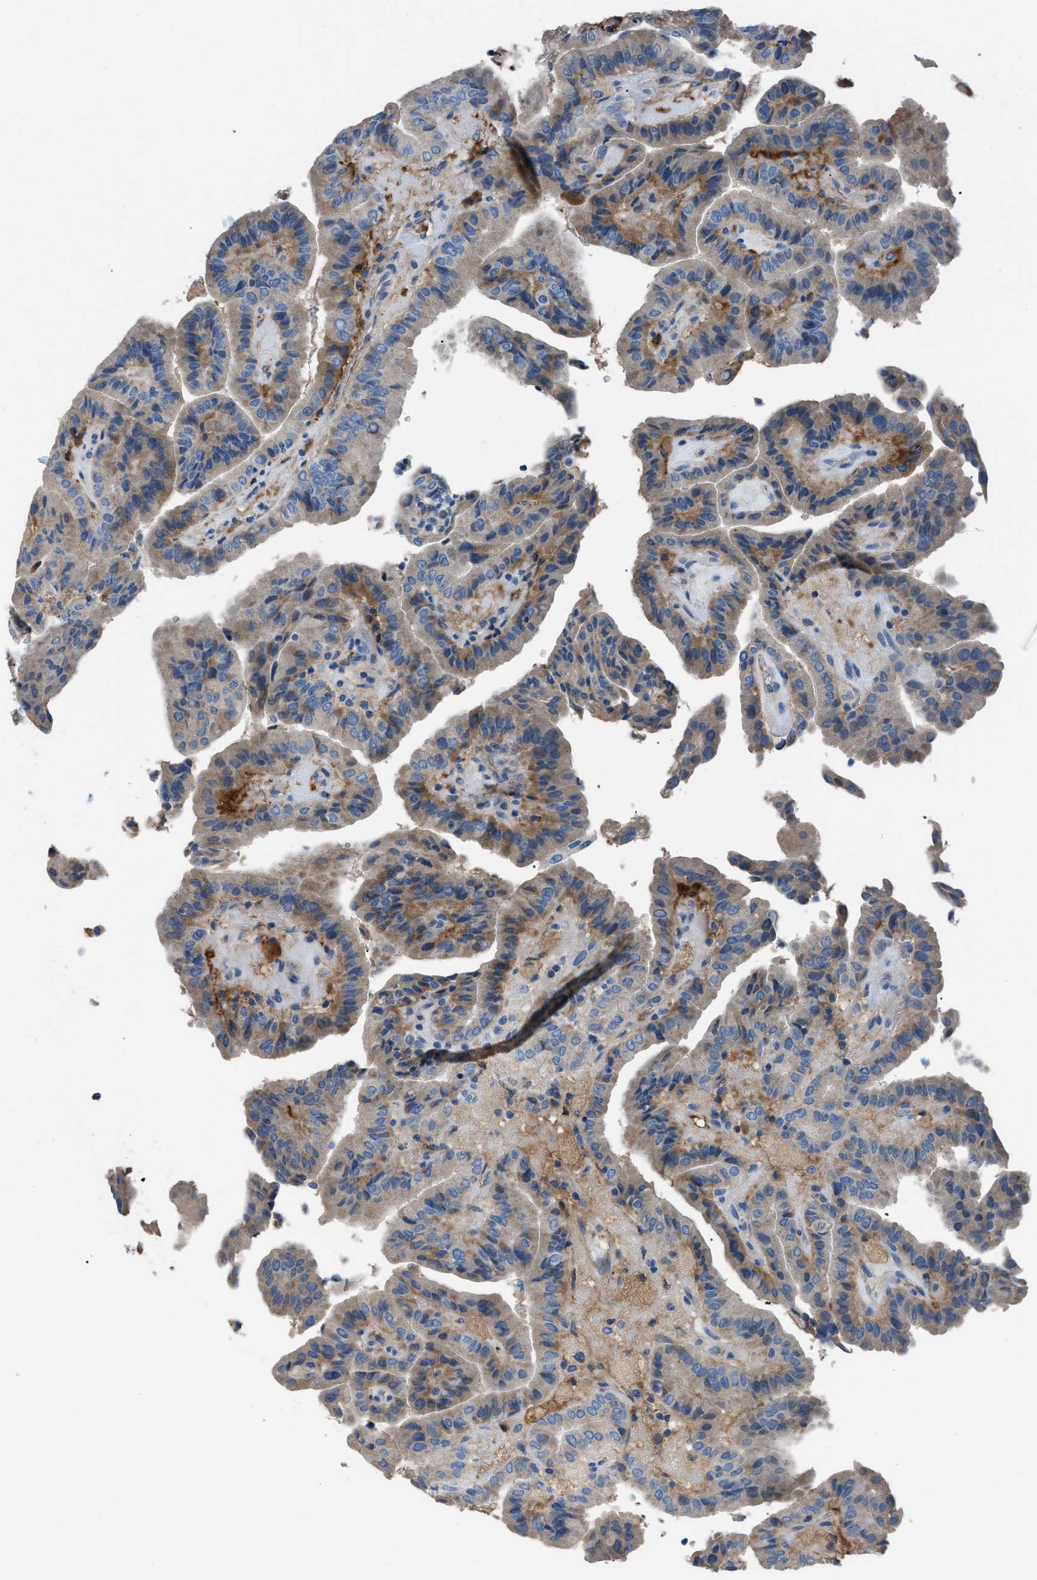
{"staining": {"intensity": "moderate", "quantity": "25%-75%", "location": "cytoplasmic/membranous"}, "tissue": "thyroid cancer", "cell_type": "Tumor cells", "image_type": "cancer", "snomed": [{"axis": "morphology", "description": "Papillary adenocarcinoma, NOS"}, {"axis": "topography", "description": "Thyroid gland"}], "caption": "Moderate cytoplasmic/membranous staining is seen in approximately 25%-75% of tumor cells in papillary adenocarcinoma (thyroid). The staining is performed using DAB brown chromogen to label protein expression. The nuclei are counter-stained blue using hematoxylin.", "gene": "SGCZ", "patient": {"sex": "male", "age": 33}}